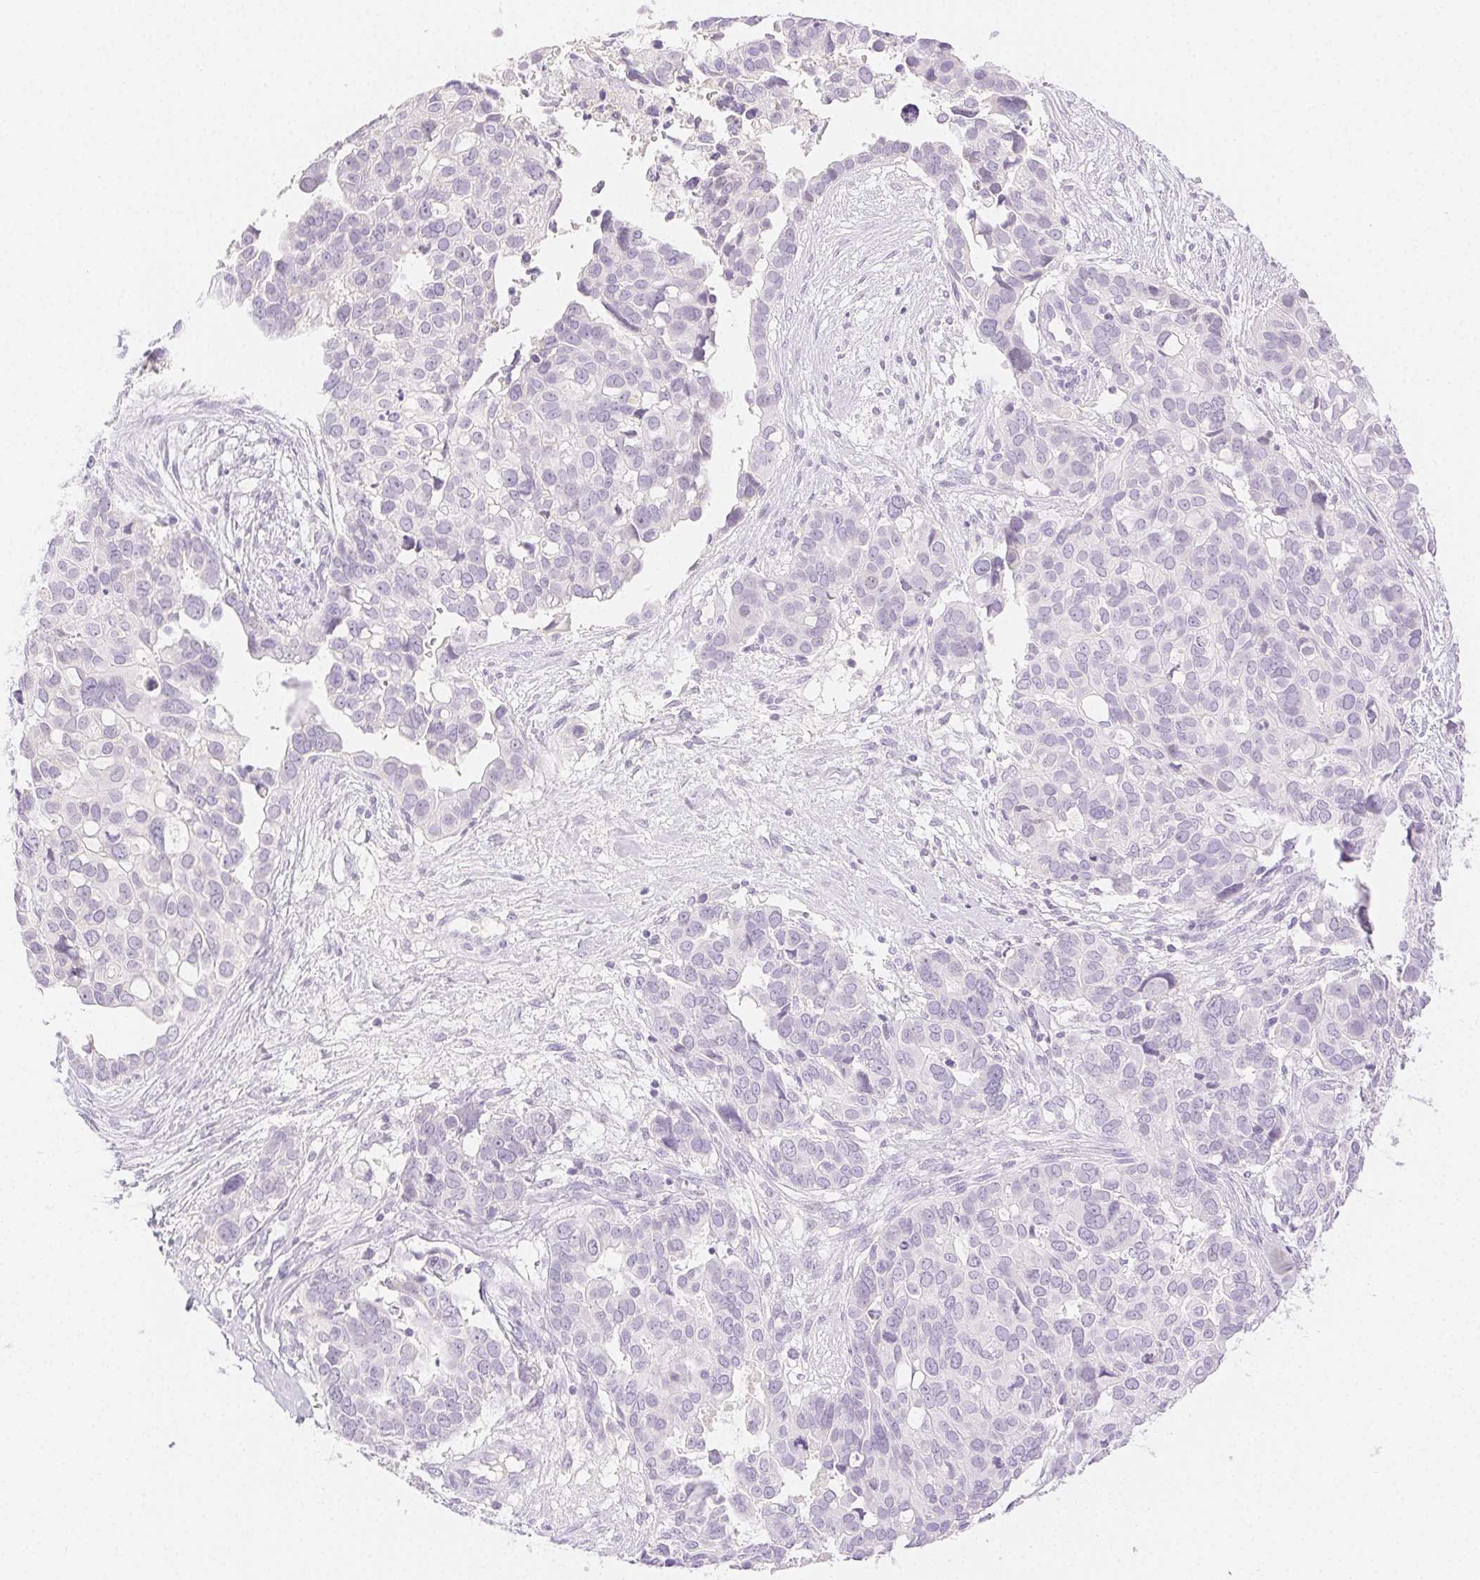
{"staining": {"intensity": "negative", "quantity": "none", "location": "none"}, "tissue": "ovarian cancer", "cell_type": "Tumor cells", "image_type": "cancer", "snomed": [{"axis": "morphology", "description": "Carcinoma, endometroid"}, {"axis": "topography", "description": "Ovary"}], "caption": "An IHC histopathology image of ovarian cancer is shown. There is no staining in tumor cells of ovarian cancer.", "gene": "SPACA4", "patient": {"sex": "female", "age": 78}}